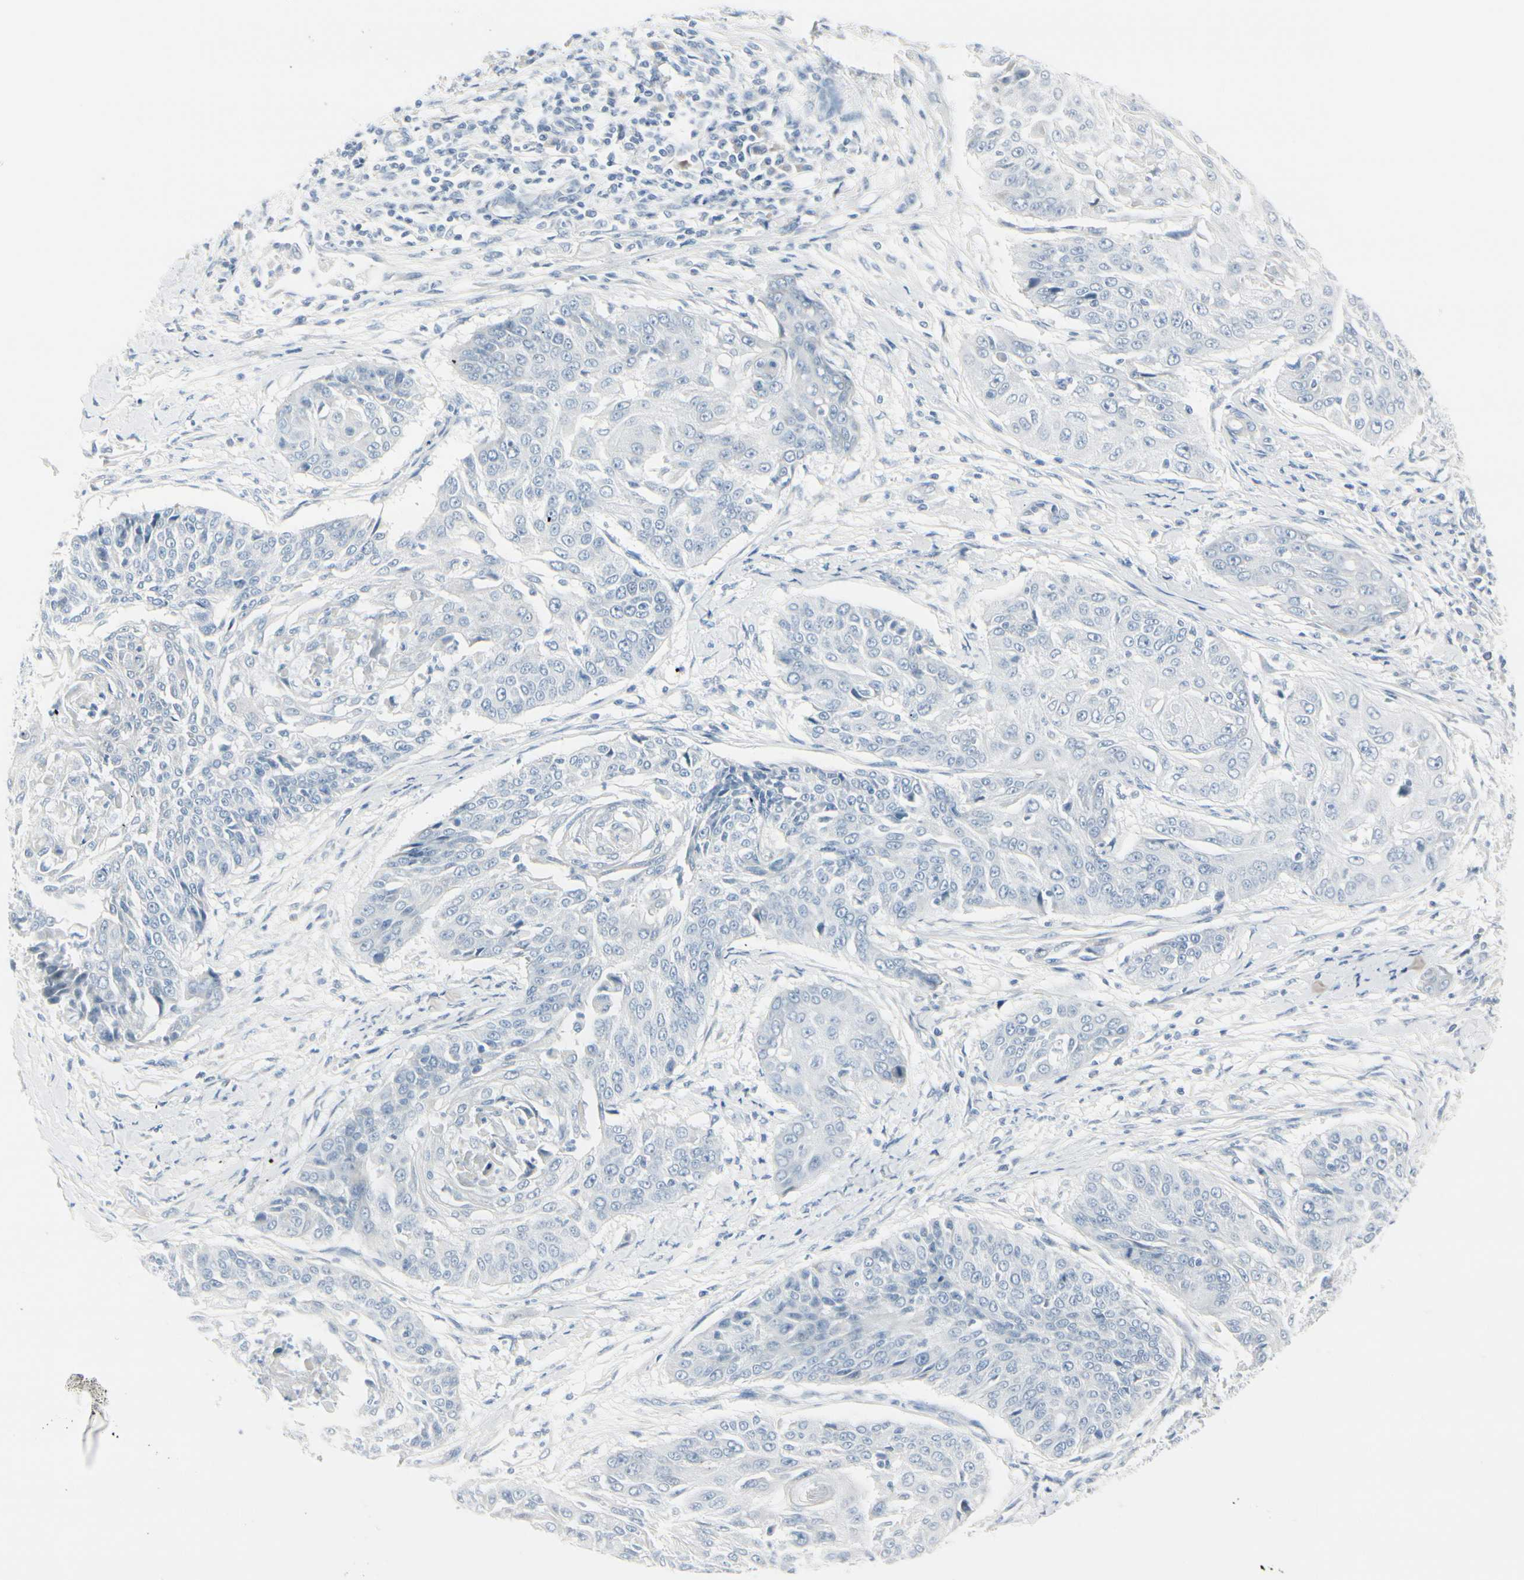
{"staining": {"intensity": "negative", "quantity": "none", "location": "none"}, "tissue": "cervical cancer", "cell_type": "Tumor cells", "image_type": "cancer", "snomed": [{"axis": "morphology", "description": "Squamous cell carcinoma, NOS"}, {"axis": "topography", "description": "Cervix"}], "caption": "Photomicrograph shows no significant protein staining in tumor cells of cervical cancer.", "gene": "CDHR5", "patient": {"sex": "female", "age": 64}}